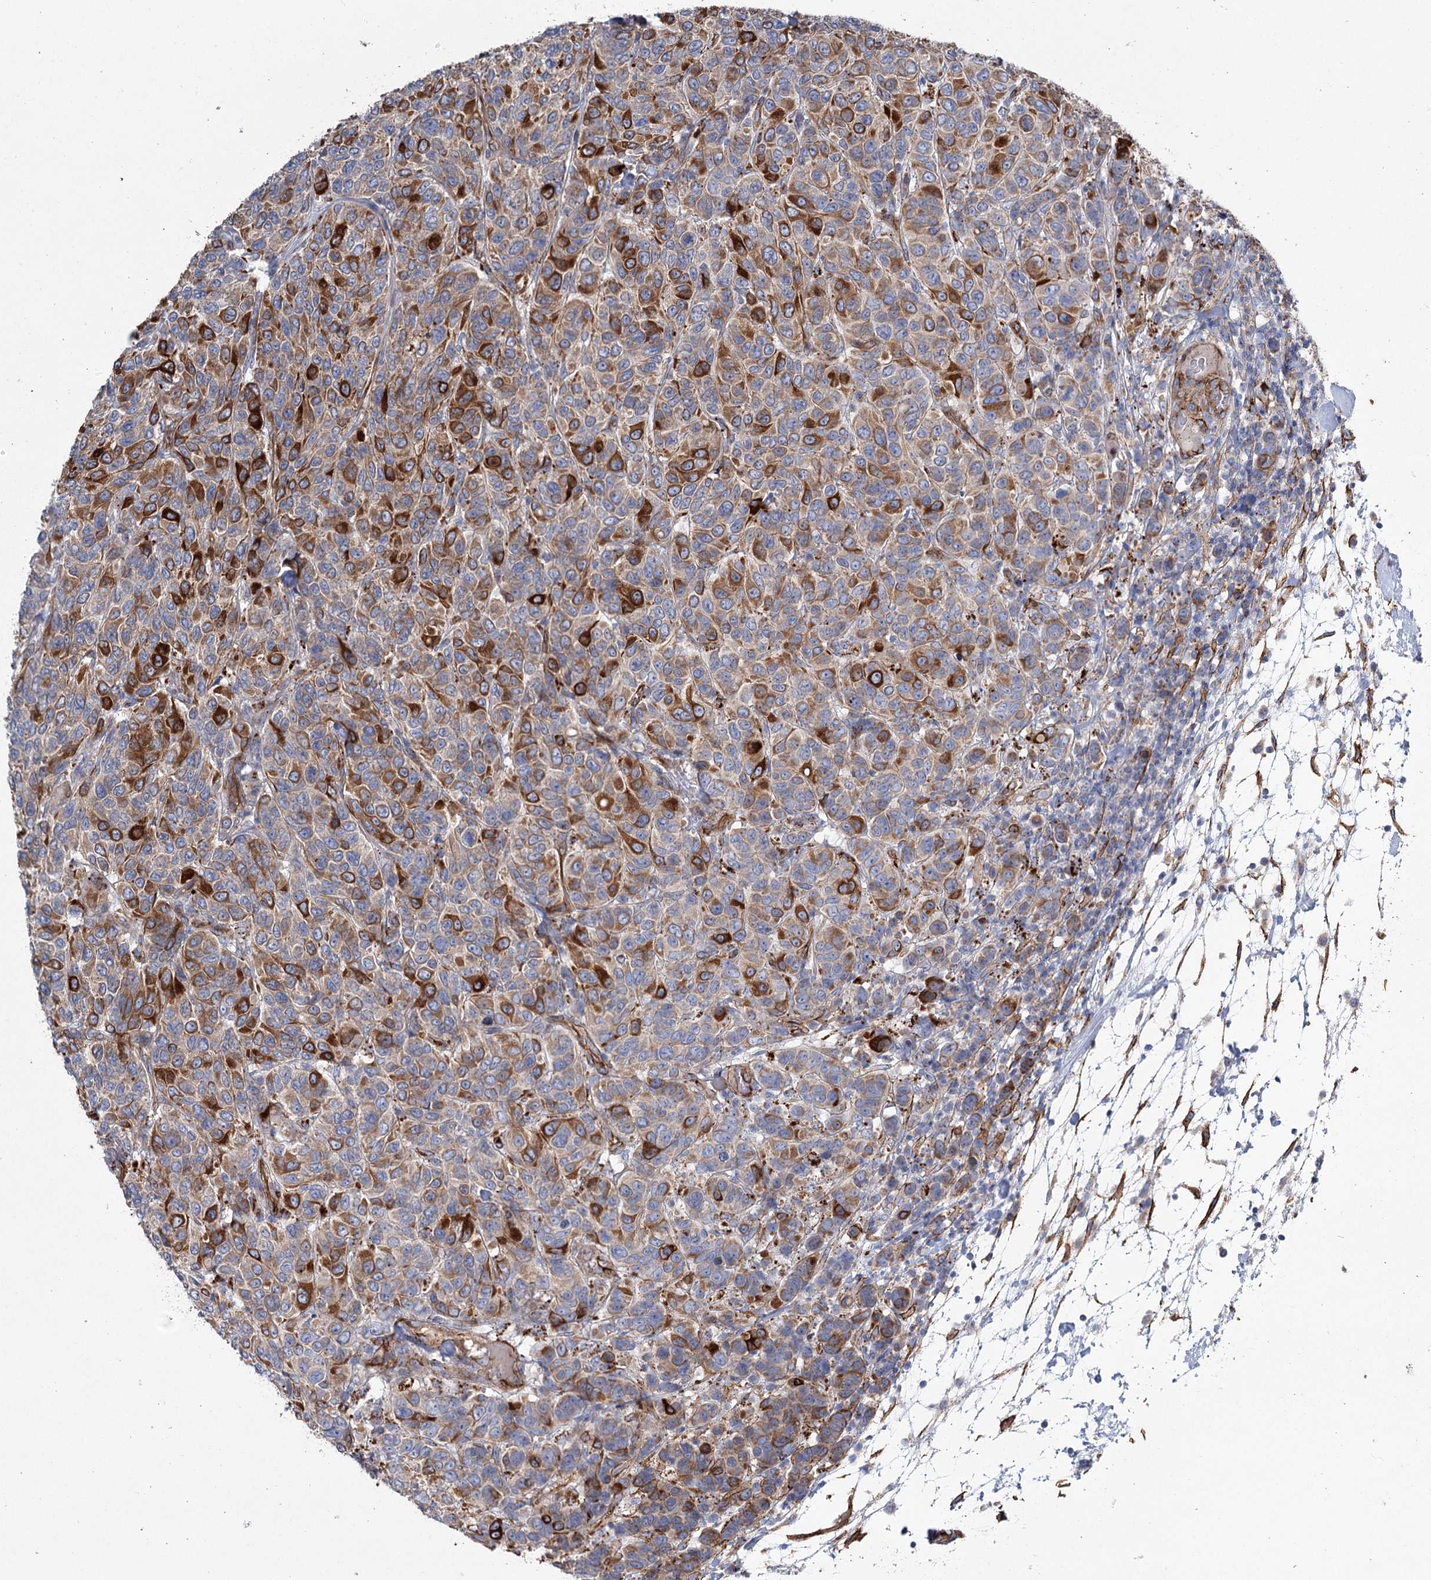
{"staining": {"intensity": "strong", "quantity": "25%-75%", "location": "cytoplasmic/membranous"}, "tissue": "breast cancer", "cell_type": "Tumor cells", "image_type": "cancer", "snomed": [{"axis": "morphology", "description": "Duct carcinoma"}, {"axis": "topography", "description": "Breast"}], "caption": "A brown stain labels strong cytoplasmic/membranous staining of a protein in infiltrating ductal carcinoma (breast) tumor cells. The staining was performed using DAB (3,3'-diaminobenzidine), with brown indicating positive protein expression. Nuclei are stained blue with hematoxylin.", "gene": "TMEM164", "patient": {"sex": "female", "age": 55}}